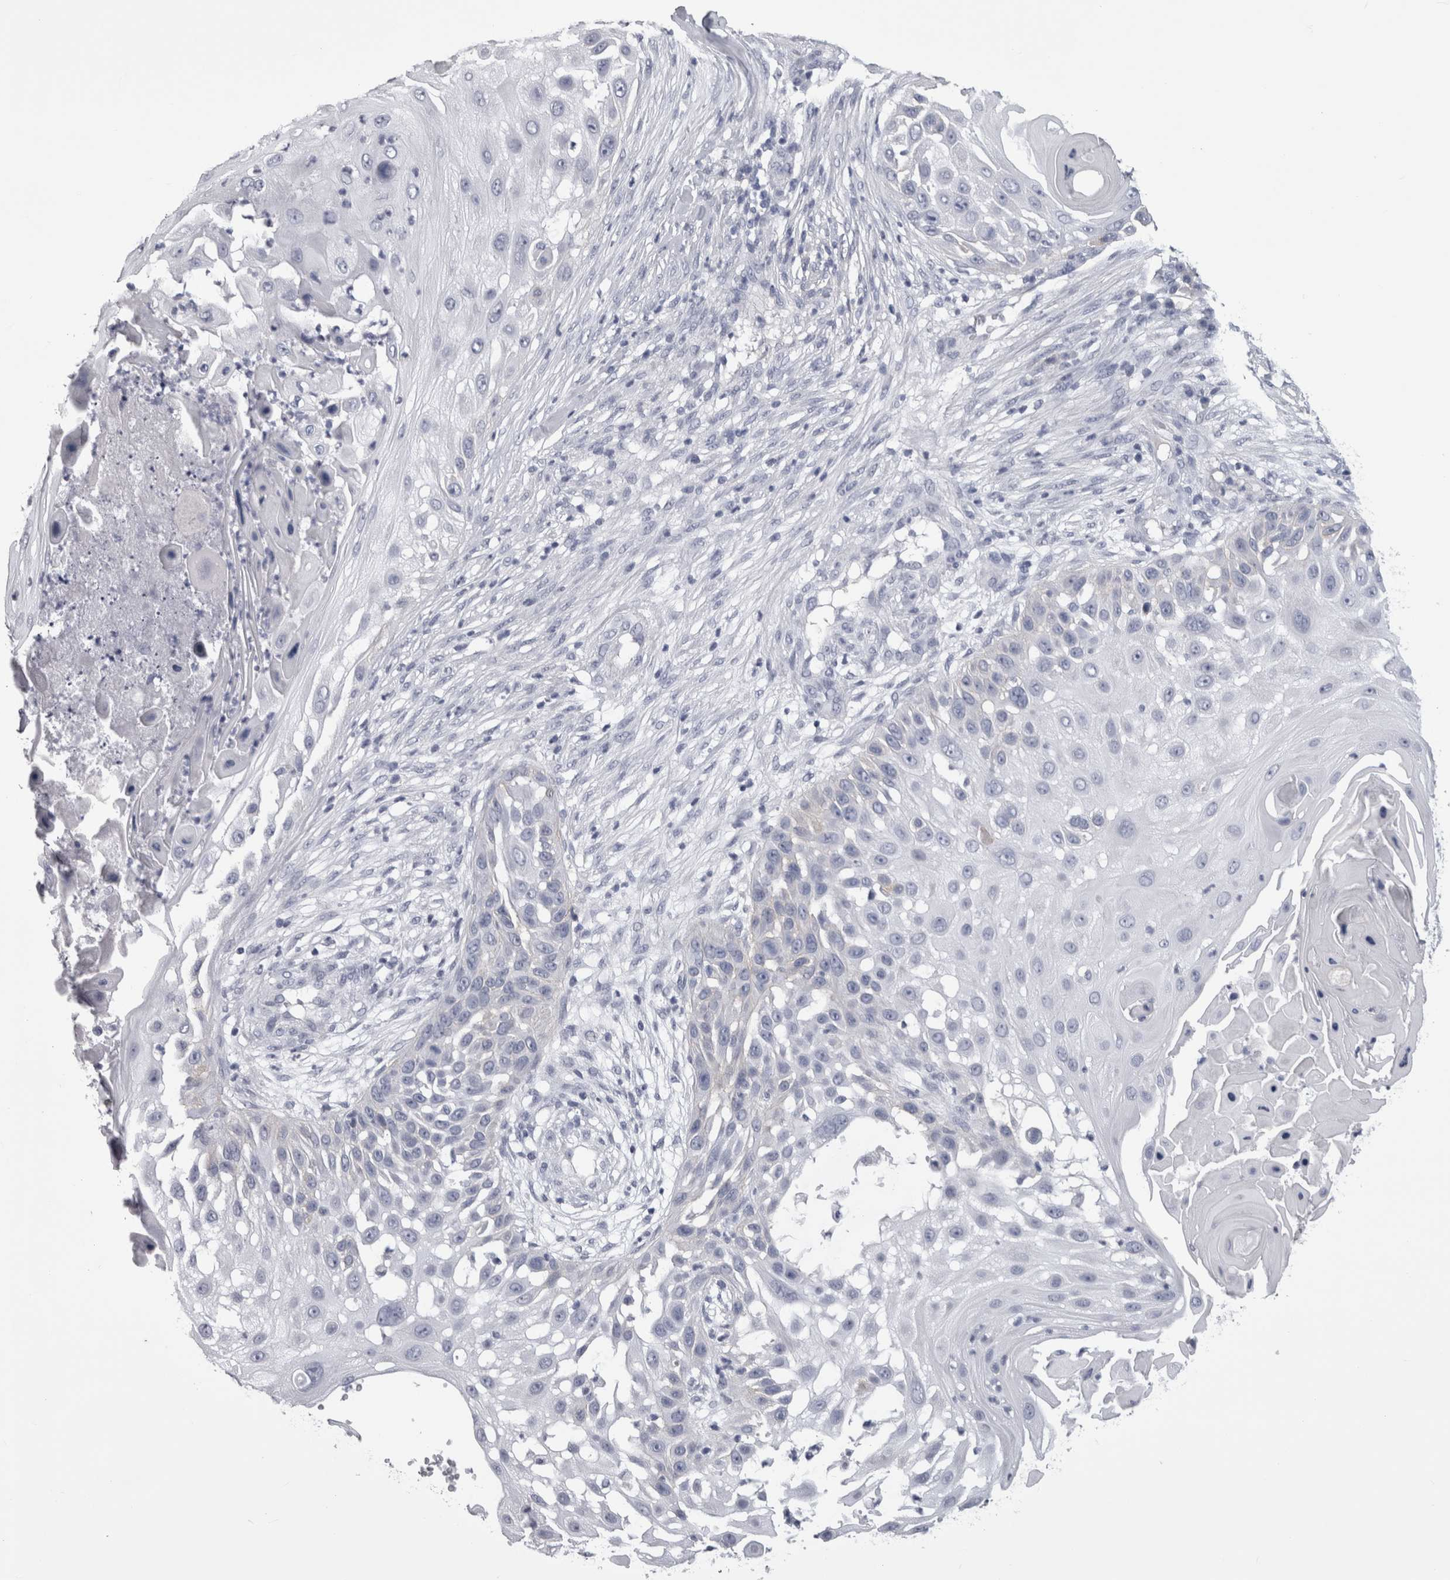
{"staining": {"intensity": "negative", "quantity": "none", "location": "none"}, "tissue": "skin cancer", "cell_type": "Tumor cells", "image_type": "cancer", "snomed": [{"axis": "morphology", "description": "Squamous cell carcinoma, NOS"}, {"axis": "topography", "description": "Skin"}], "caption": "An immunohistochemistry micrograph of squamous cell carcinoma (skin) is shown. There is no staining in tumor cells of squamous cell carcinoma (skin).", "gene": "AFMID", "patient": {"sex": "female", "age": 44}}